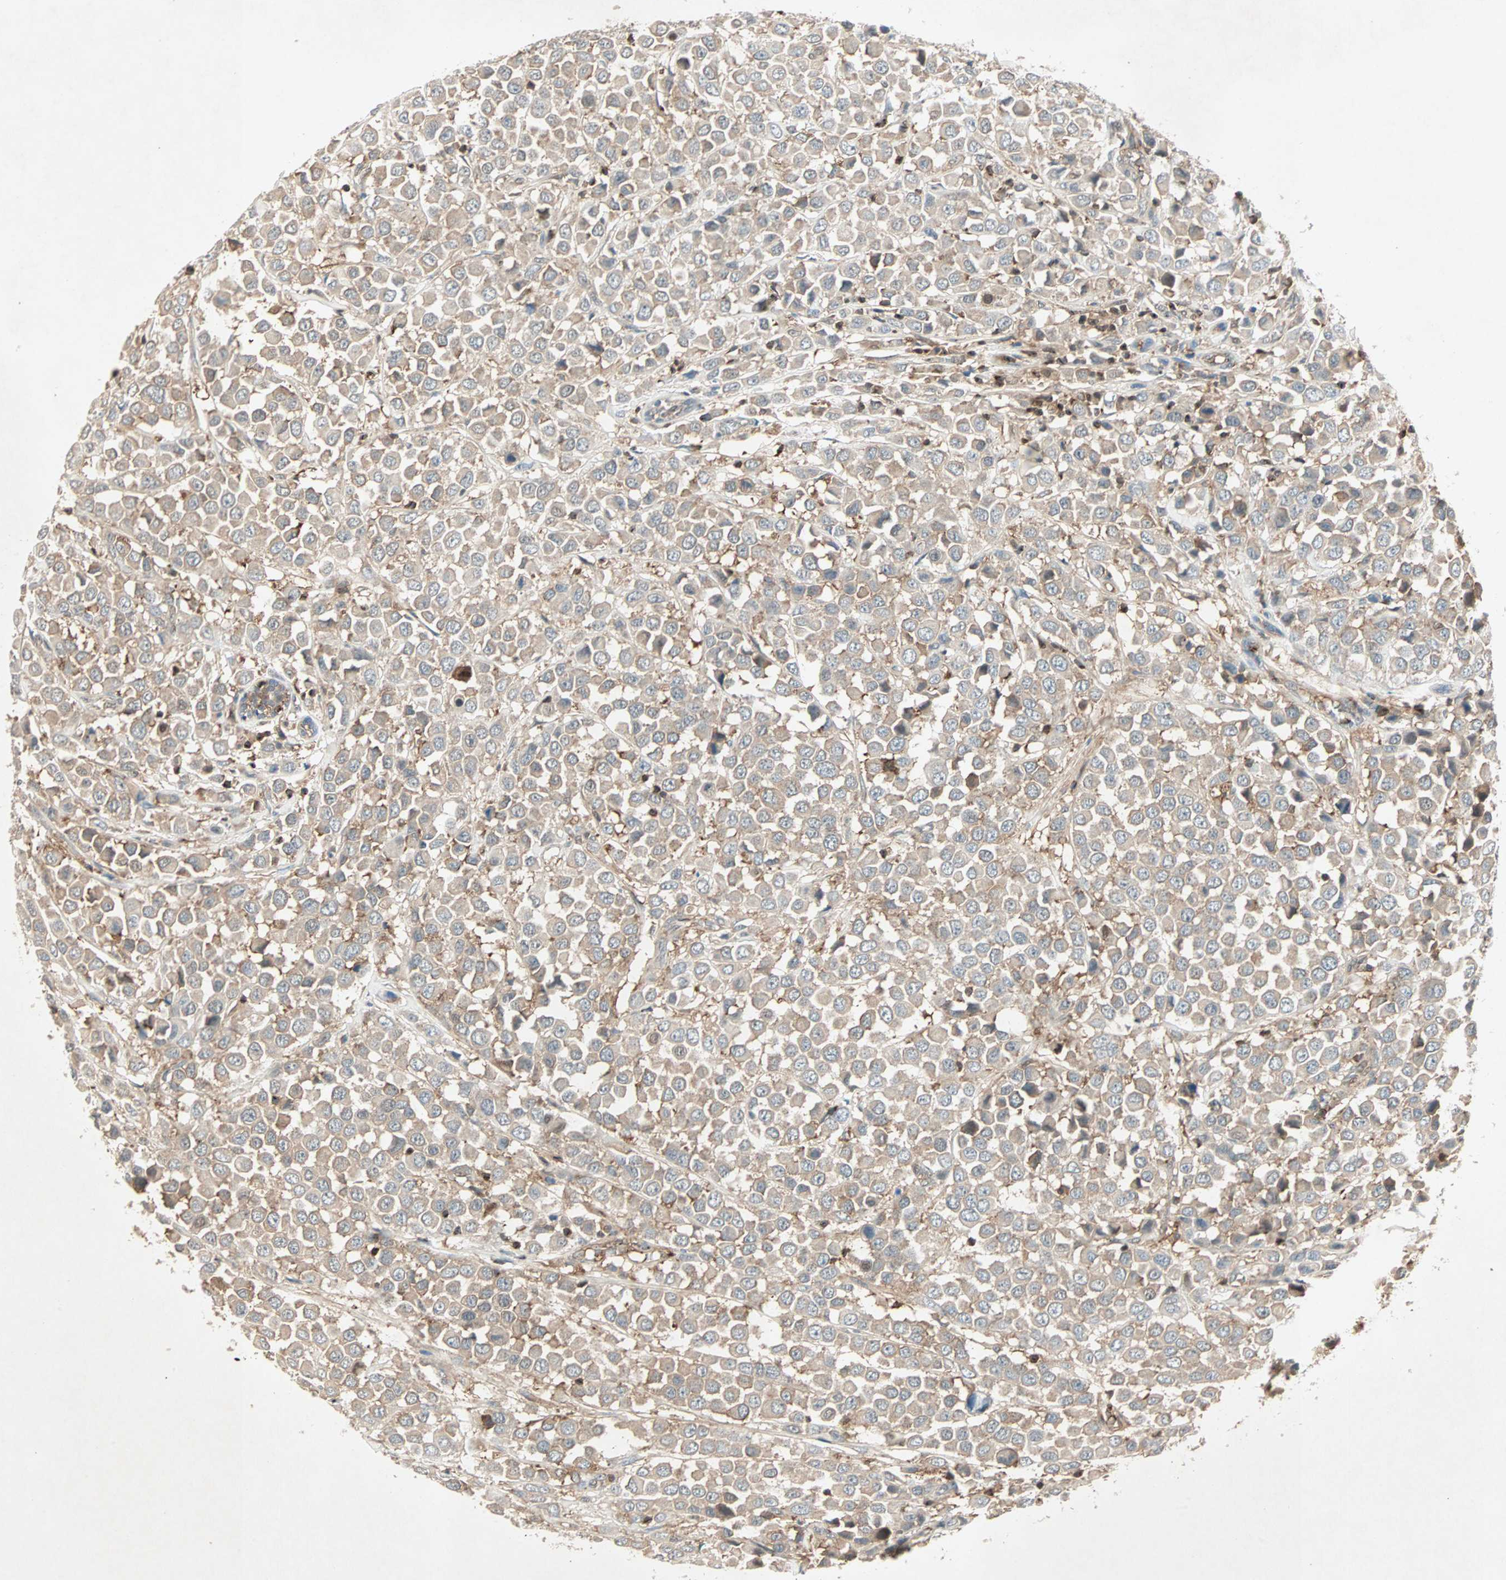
{"staining": {"intensity": "weak", "quantity": ">75%", "location": "cytoplasmic/membranous"}, "tissue": "breast cancer", "cell_type": "Tumor cells", "image_type": "cancer", "snomed": [{"axis": "morphology", "description": "Duct carcinoma"}, {"axis": "topography", "description": "Breast"}], "caption": "Weak cytoplasmic/membranous positivity is appreciated in approximately >75% of tumor cells in intraductal carcinoma (breast).", "gene": "TEC", "patient": {"sex": "female", "age": 61}}